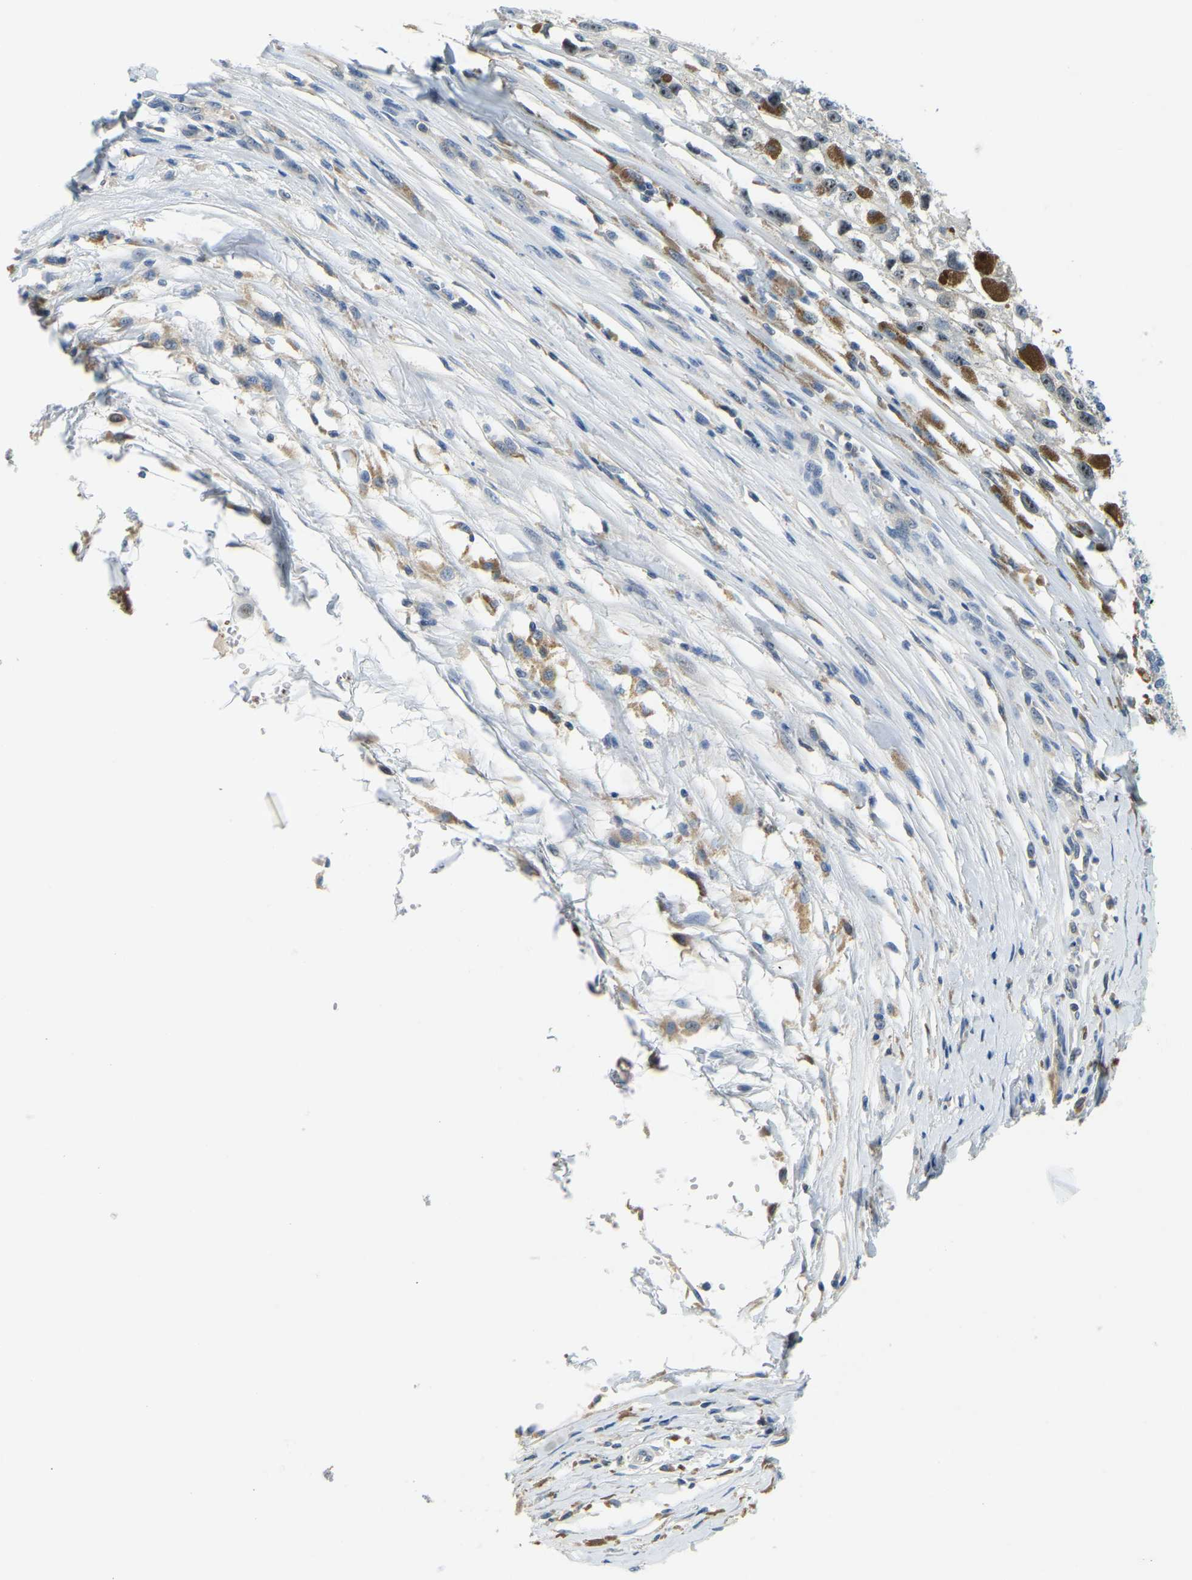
{"staining": {"intensity": "moderate", "quantity": "25%-75%", "location": "nuclear"}, "tissue": "melanoma", "cell_type": "Tumor cells", "image_type": "cancer", "snomed": [{"axis": "morphology", "description": "Malignant melanoma, Metastatic site"}, {"axis": "topography", "description": "Lymph node"}], "caption": "Immunohistochemistry (IHC) histopathology image of melanoma stained for a protein (brown), which displays medium levels of moderate nuclear expression in about 25%-75% of tumor cells.", "gene": "RRP1", "patient": {"sex": "male", "age": 59}}